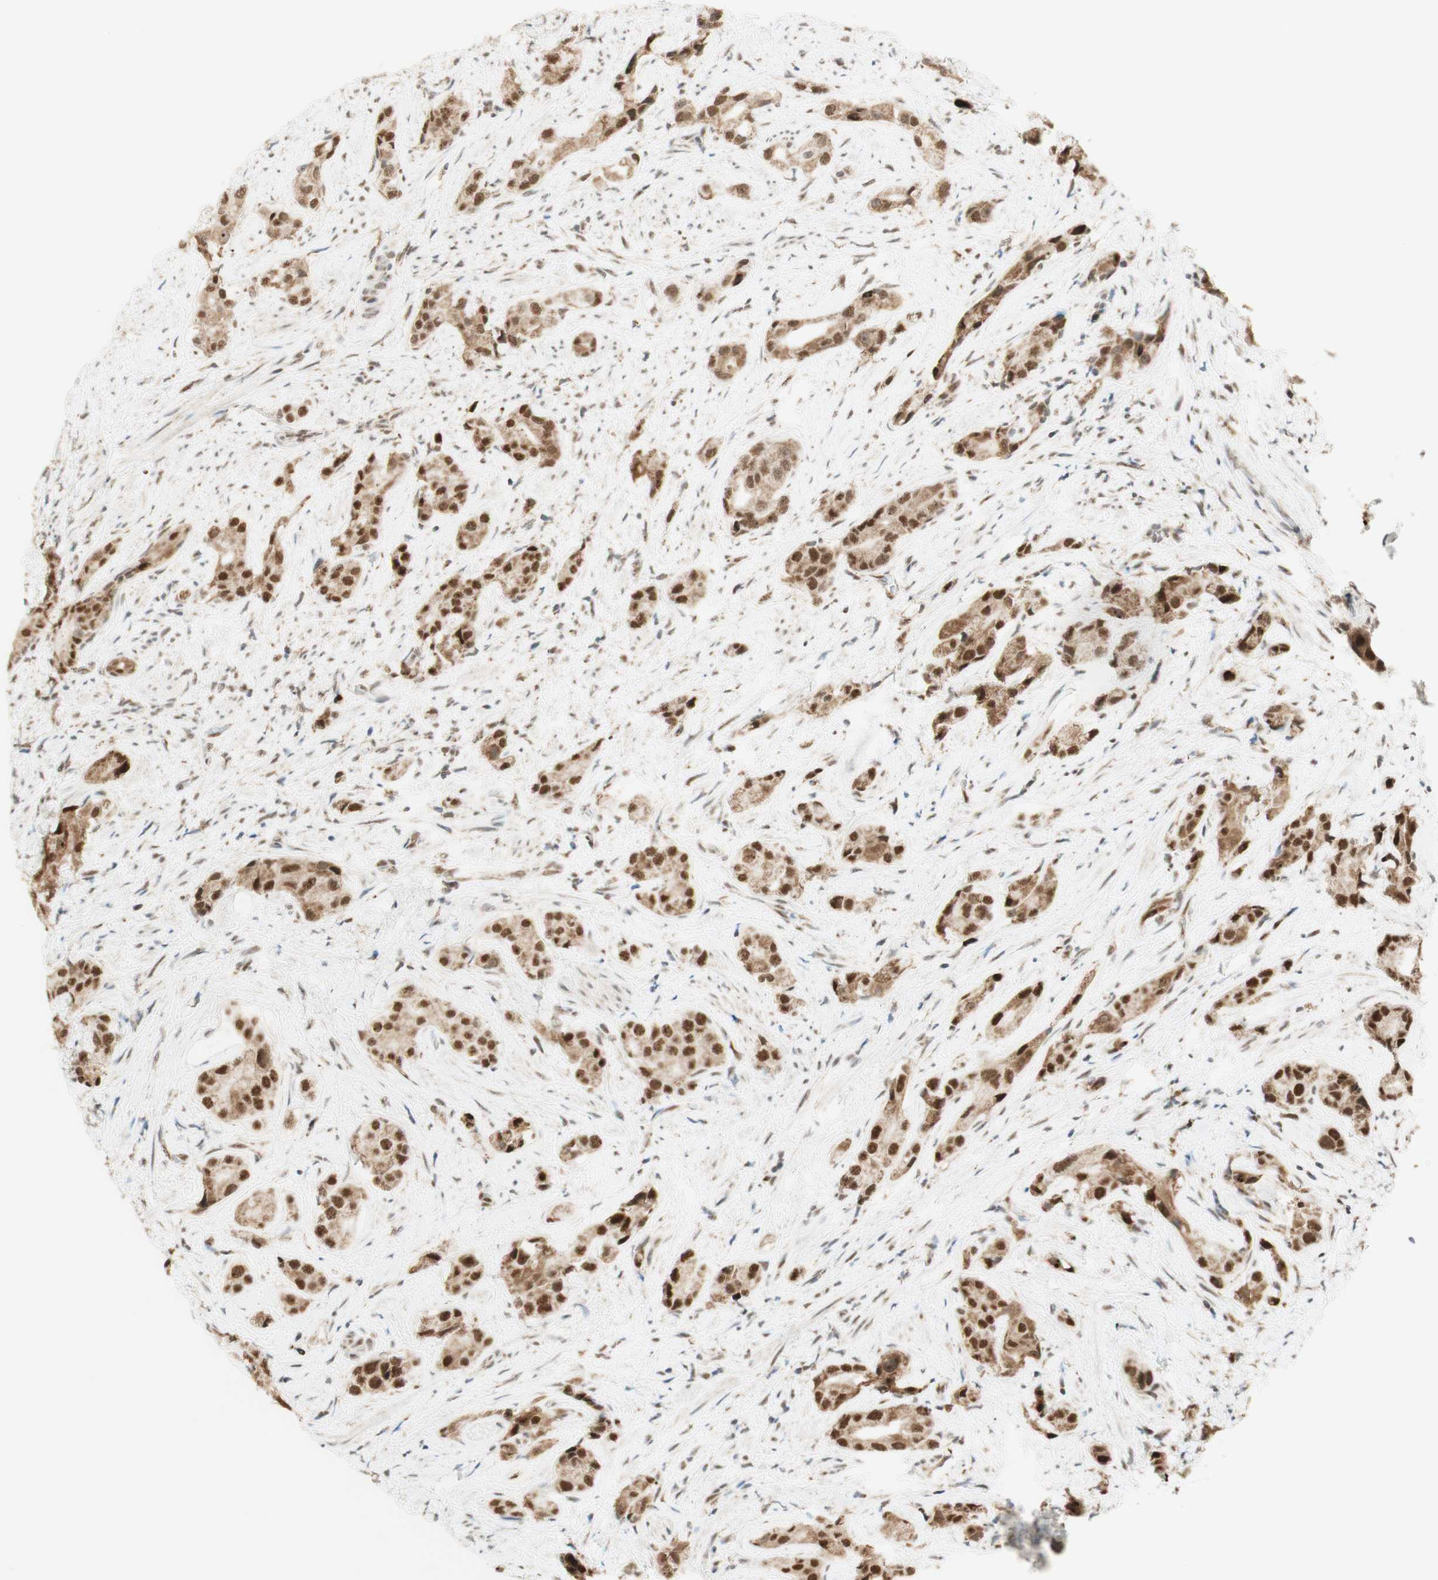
{"staining": {"intensity": "strong", "quantity": ">75%", "location": "cytoplasmic/membranous,nuclear"}, "tissue": "prostate cancer", "cell_type": "Tumor cells", "image_type": "cancer", "snomed": [{"axis": "morphology", "description": "Adenocarcinoma, High grade"}, {"axis": "topography", "description": "Prostate"}], "caption": "Tumor cells show high levels of strong cytoplasmic/membranous and nuclear positivity in about >75% of cells in high-grade adenocarcinoma (prostate).", "gene": "ZNF782", "patient": {"sex": "male", "age": 71}}